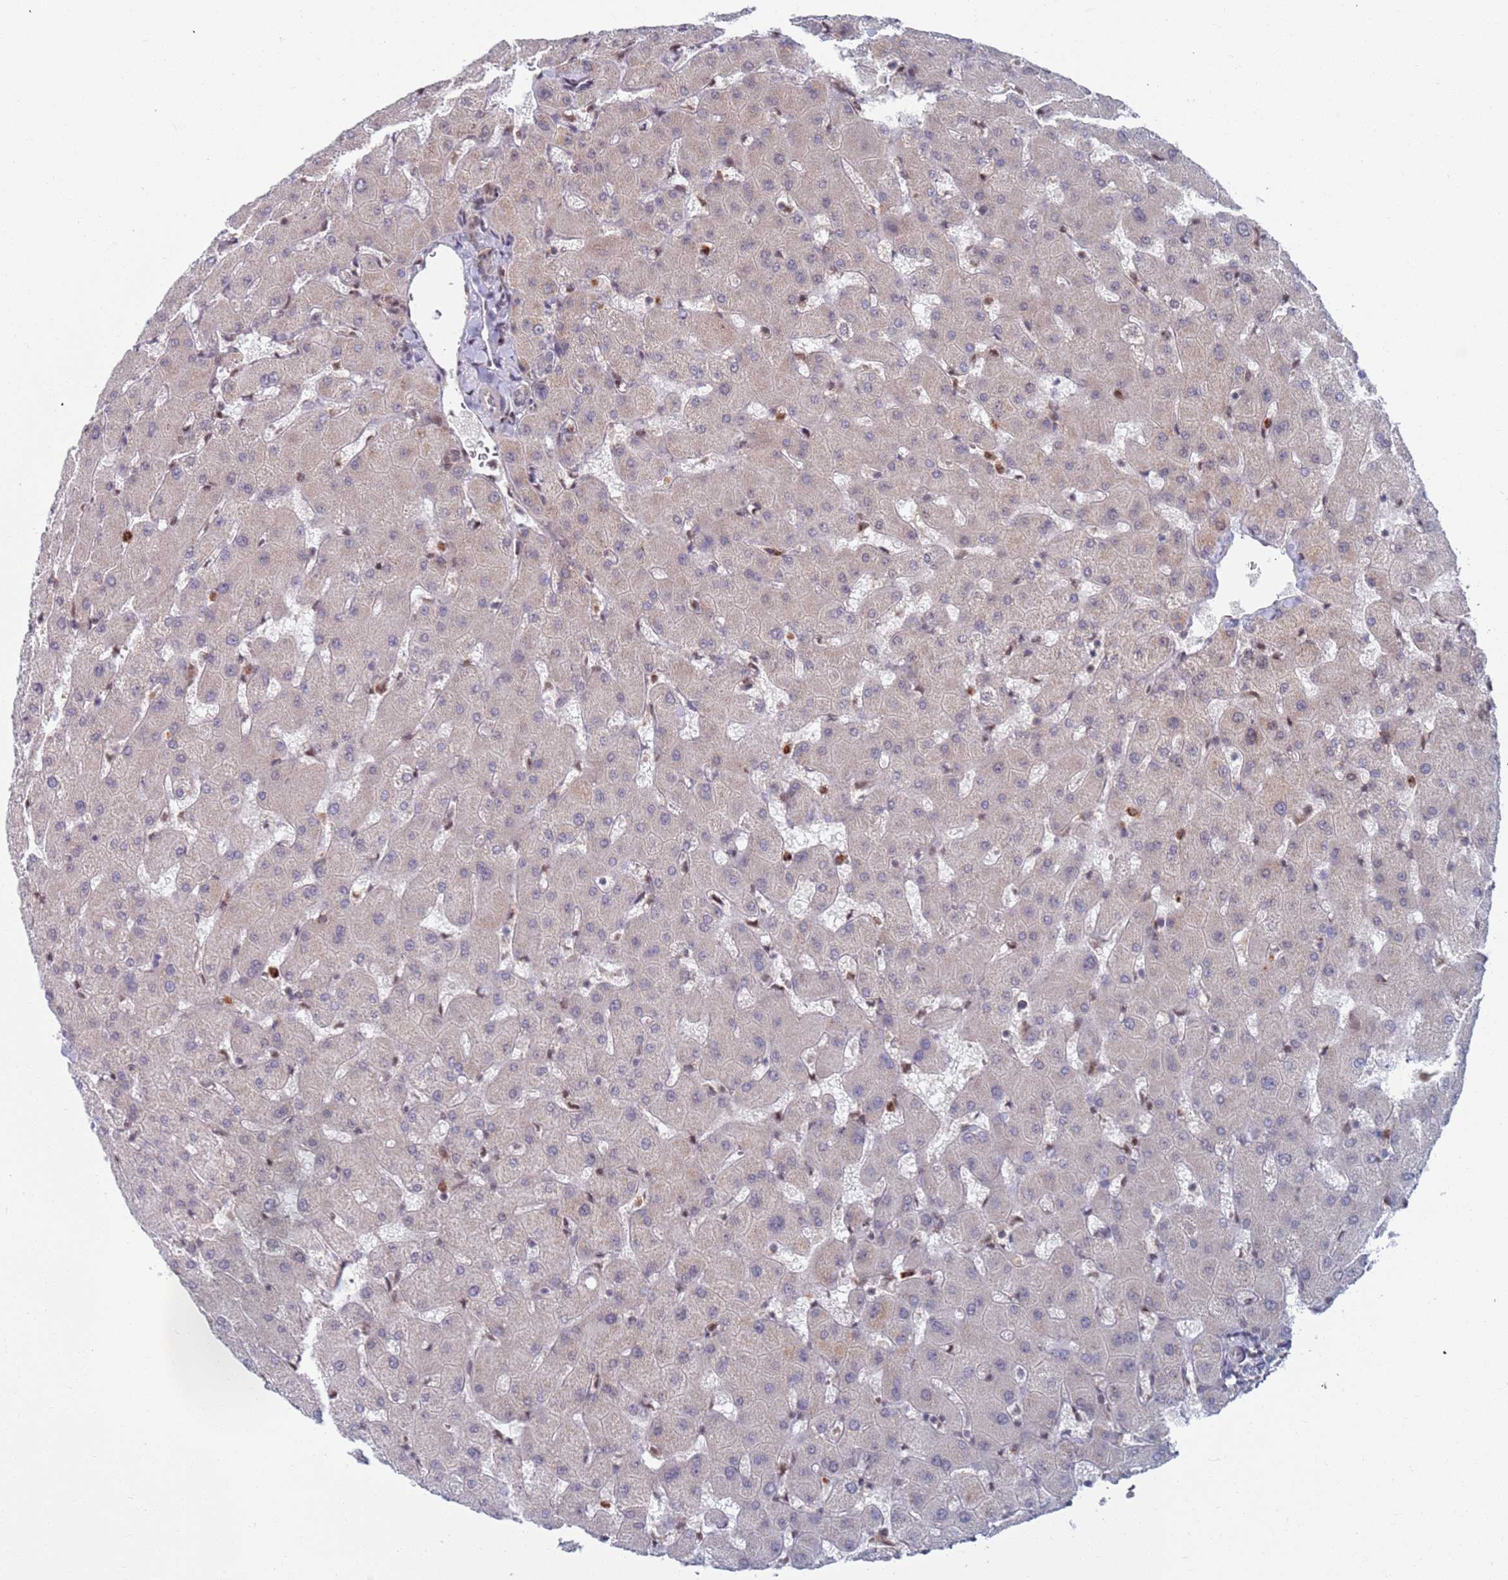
{"staining": {"intensity": "negative", "quantity": "none", "location": "none"}, "tissue": "liver", "cell_type": "Cholangiocytes", "image_type": "normal", "snomed": [{"axis": "morphology", "description": "Normal tissue, NOS"}, {"axis": "topography", "description": "Liver"}], "caption": "Immunohistochemistry of unremarkable liver reveals no positivity in cholangiocytes. (DAB (3,3'-diaminobenzidine) IHC with hematoxylin counter stain).", "gene": "RPP25", "patient": {"sex": "female", "age": 63}}